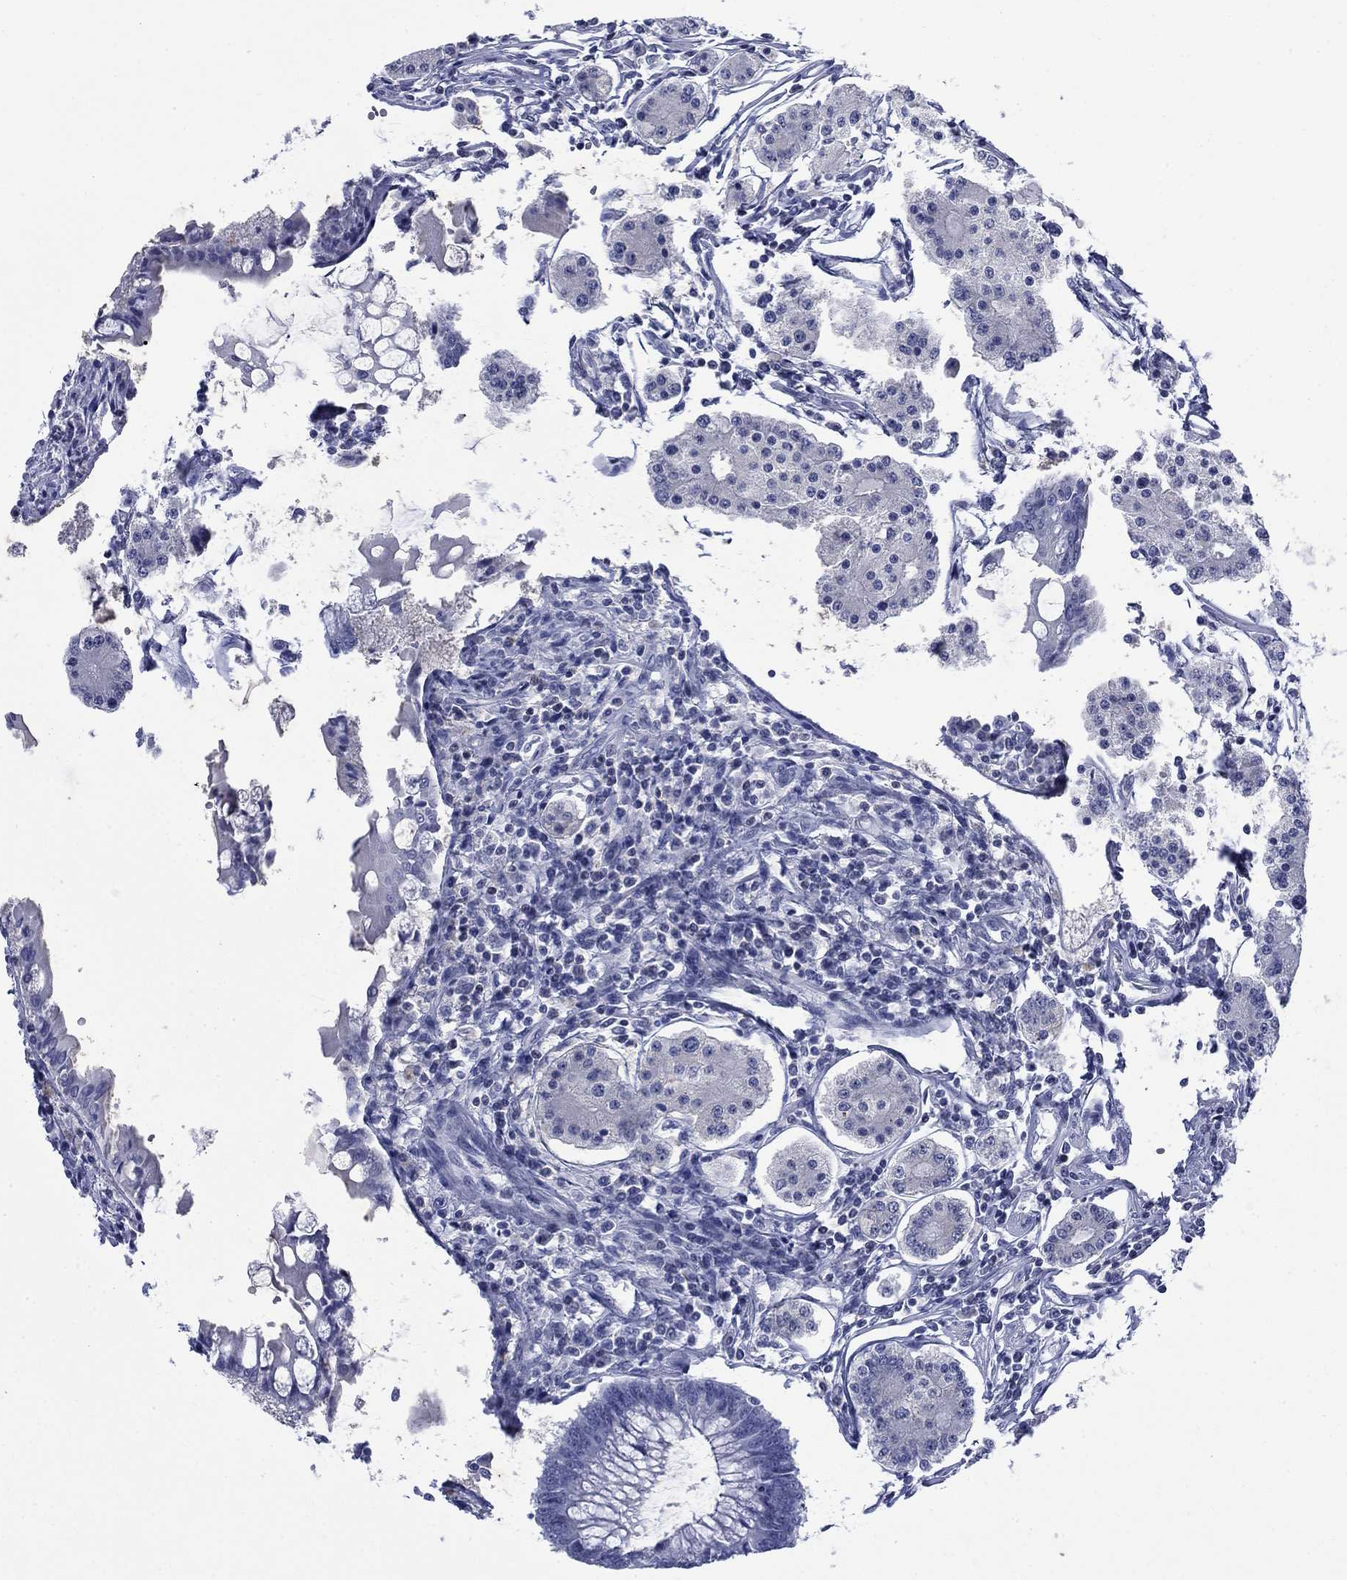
{"staining": {"intensity": "negative", "quantity": "none", "location": "none"}, "tissue": "carcinoid", "cell_type": "Tumor cells", "image_type": "cancer", "snomed": [{"axis": "morphology", "description": "Carcinoid, malignant, NOS"}, {"axis": "topography", "description": "Small intestine"}], "caption": "DAB (3,3'-diaminobenzidine) immunohistochemical staining of human carcinoid exhibits no significant staining in tumor cells. Brightfield microscopy of IHC stained with DAB (3,3'-diaminobenzidine) (brown) and hematoxylin (blue), captured at high magnification.", "gene": "IGF2BP3", "patient": {"sex": "female", "age": 65}}